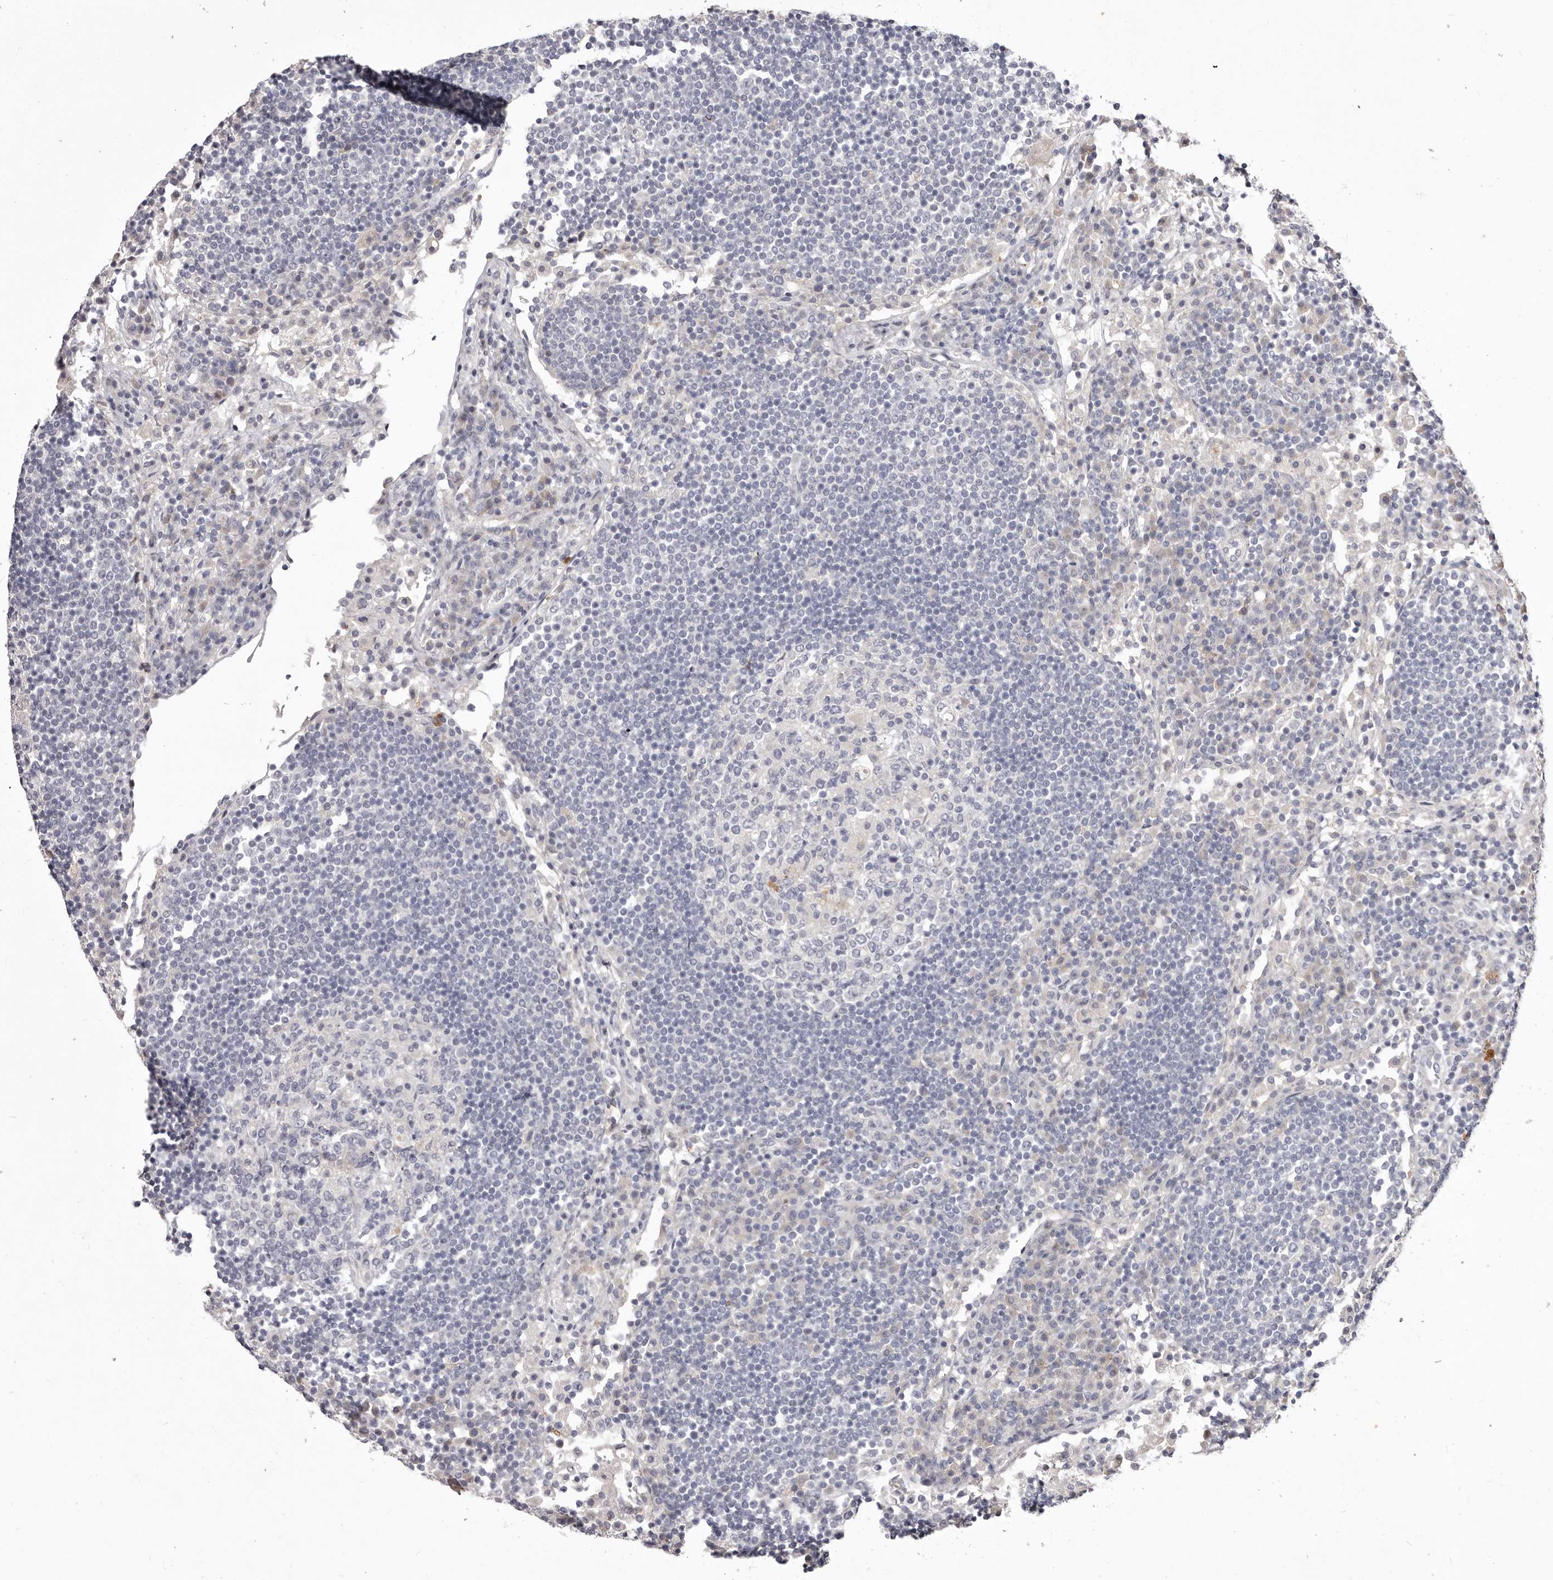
{"staining": {"intensity": "negative", "quantity": "none", "location": "none"}, "tissue": "lymph node", "cell_type": "Germinal center cells", "image_type": "normal", "snomed": [{"axis": "morphology", "description": "Normal tissue, NOS"}, {"axis": "topography", "description": "Lymph node"}], "caption": "IHC image of benign lymph node: lymph node stained with DAB (3,3'-diaminobenzidine) reveals no significant protein staining in germinal center cells.", "gene": "GARNL3", "patient": {"sex": "female", "age": 53}}